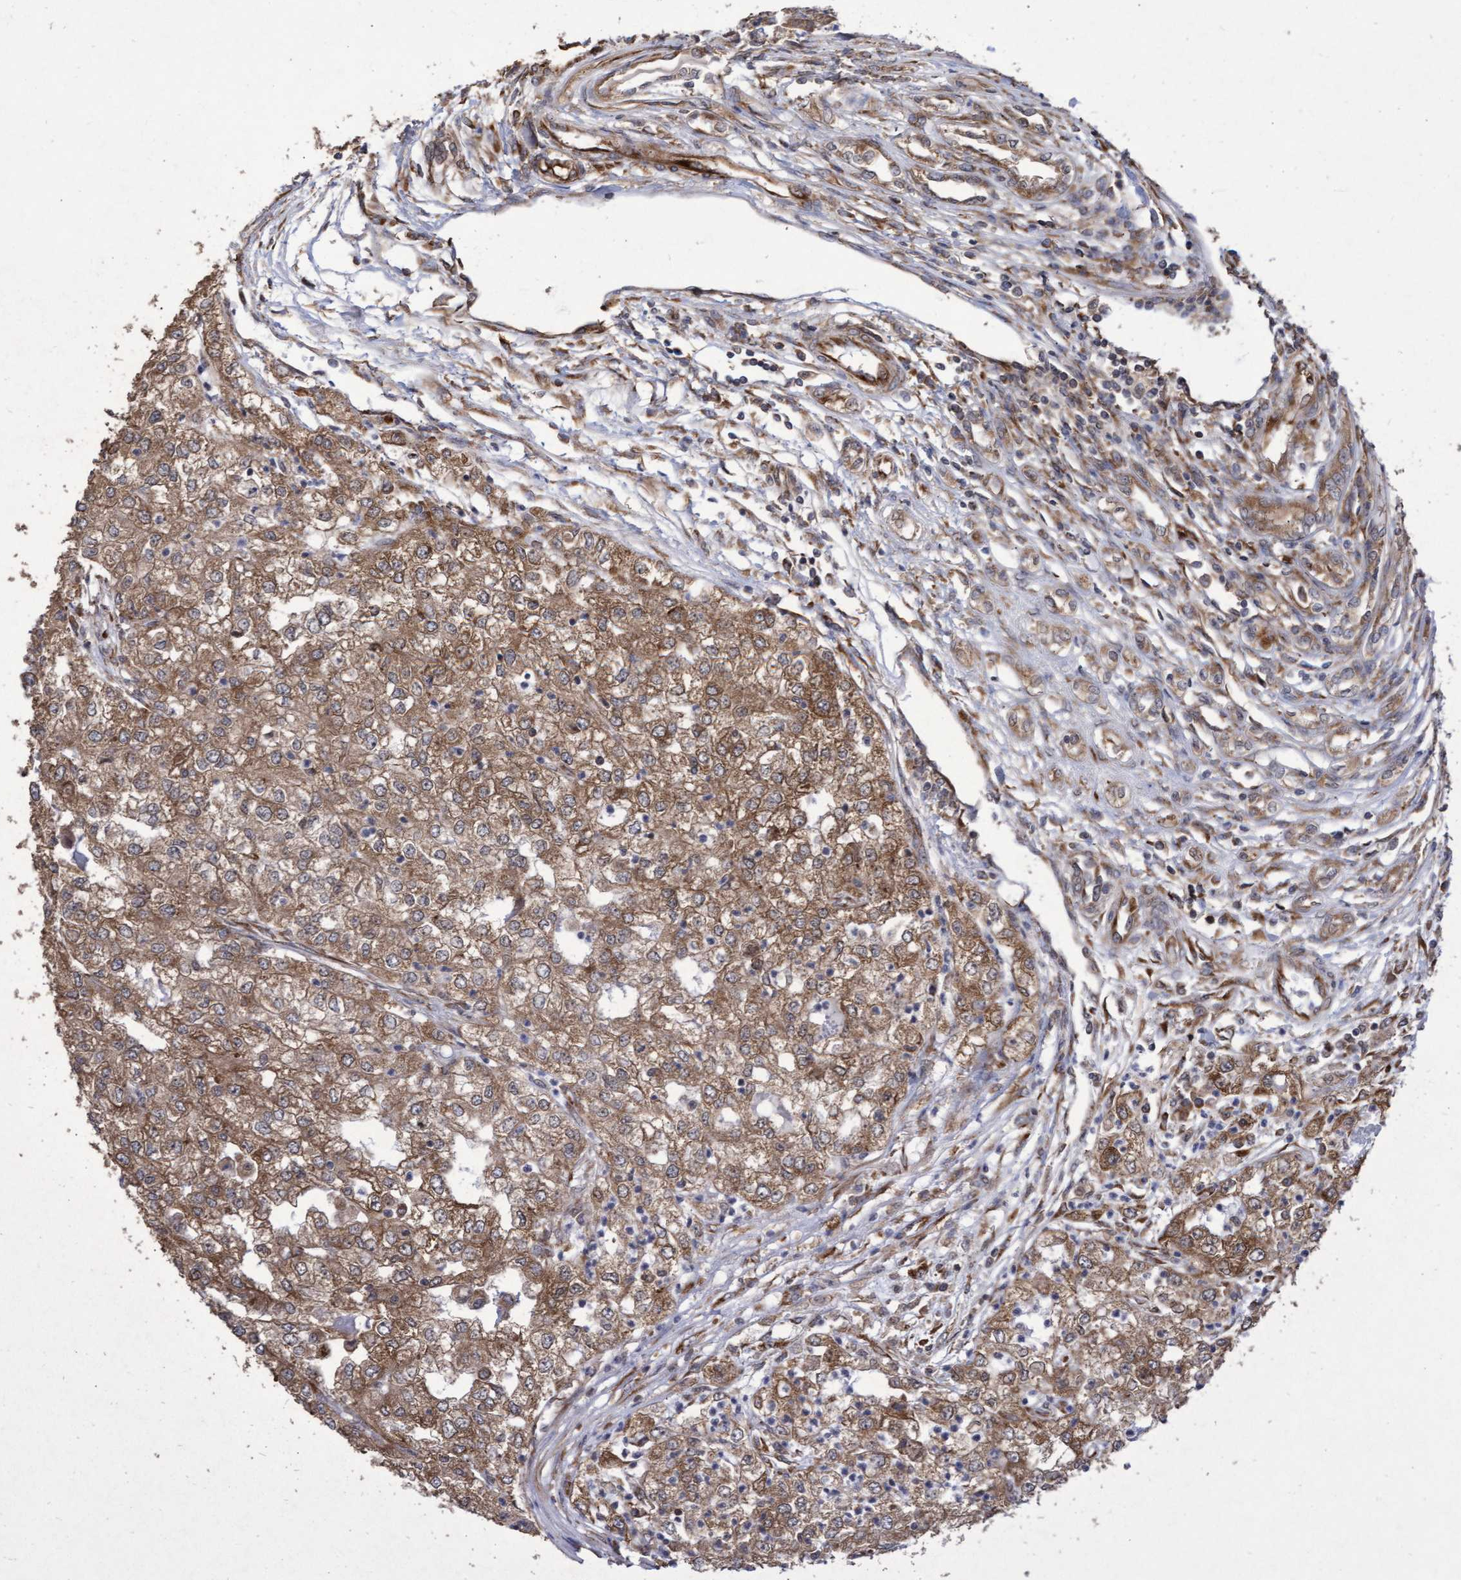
{"staining": {"intensity": "moderate", "quantity": ">75%", "location": "cytoplasmic/membranous"}, "tissue": "renal cancer", "cell_type": "Tumor cells", "image_type": "cancer", "snomed": [{"axis": "morphology", "description": "Adenocarcinoma, NOS"}, {"axis": "topography", "description": "Kidney"}], "caption": "Brown immunohistochemical staining in human renal cancer (adenocarcinoma) reveals moderate cytoplasmic/membranous staining in approximately >75% of tumor cells. The staining is performed using DAB (3,3'-diaminobenzidine) brown chromogen to label protein expression. The nuclei are counter-stained blue using hematoxylin.", "gene": "ABCF2", "patient": {"sex": "female", "age": 54}}